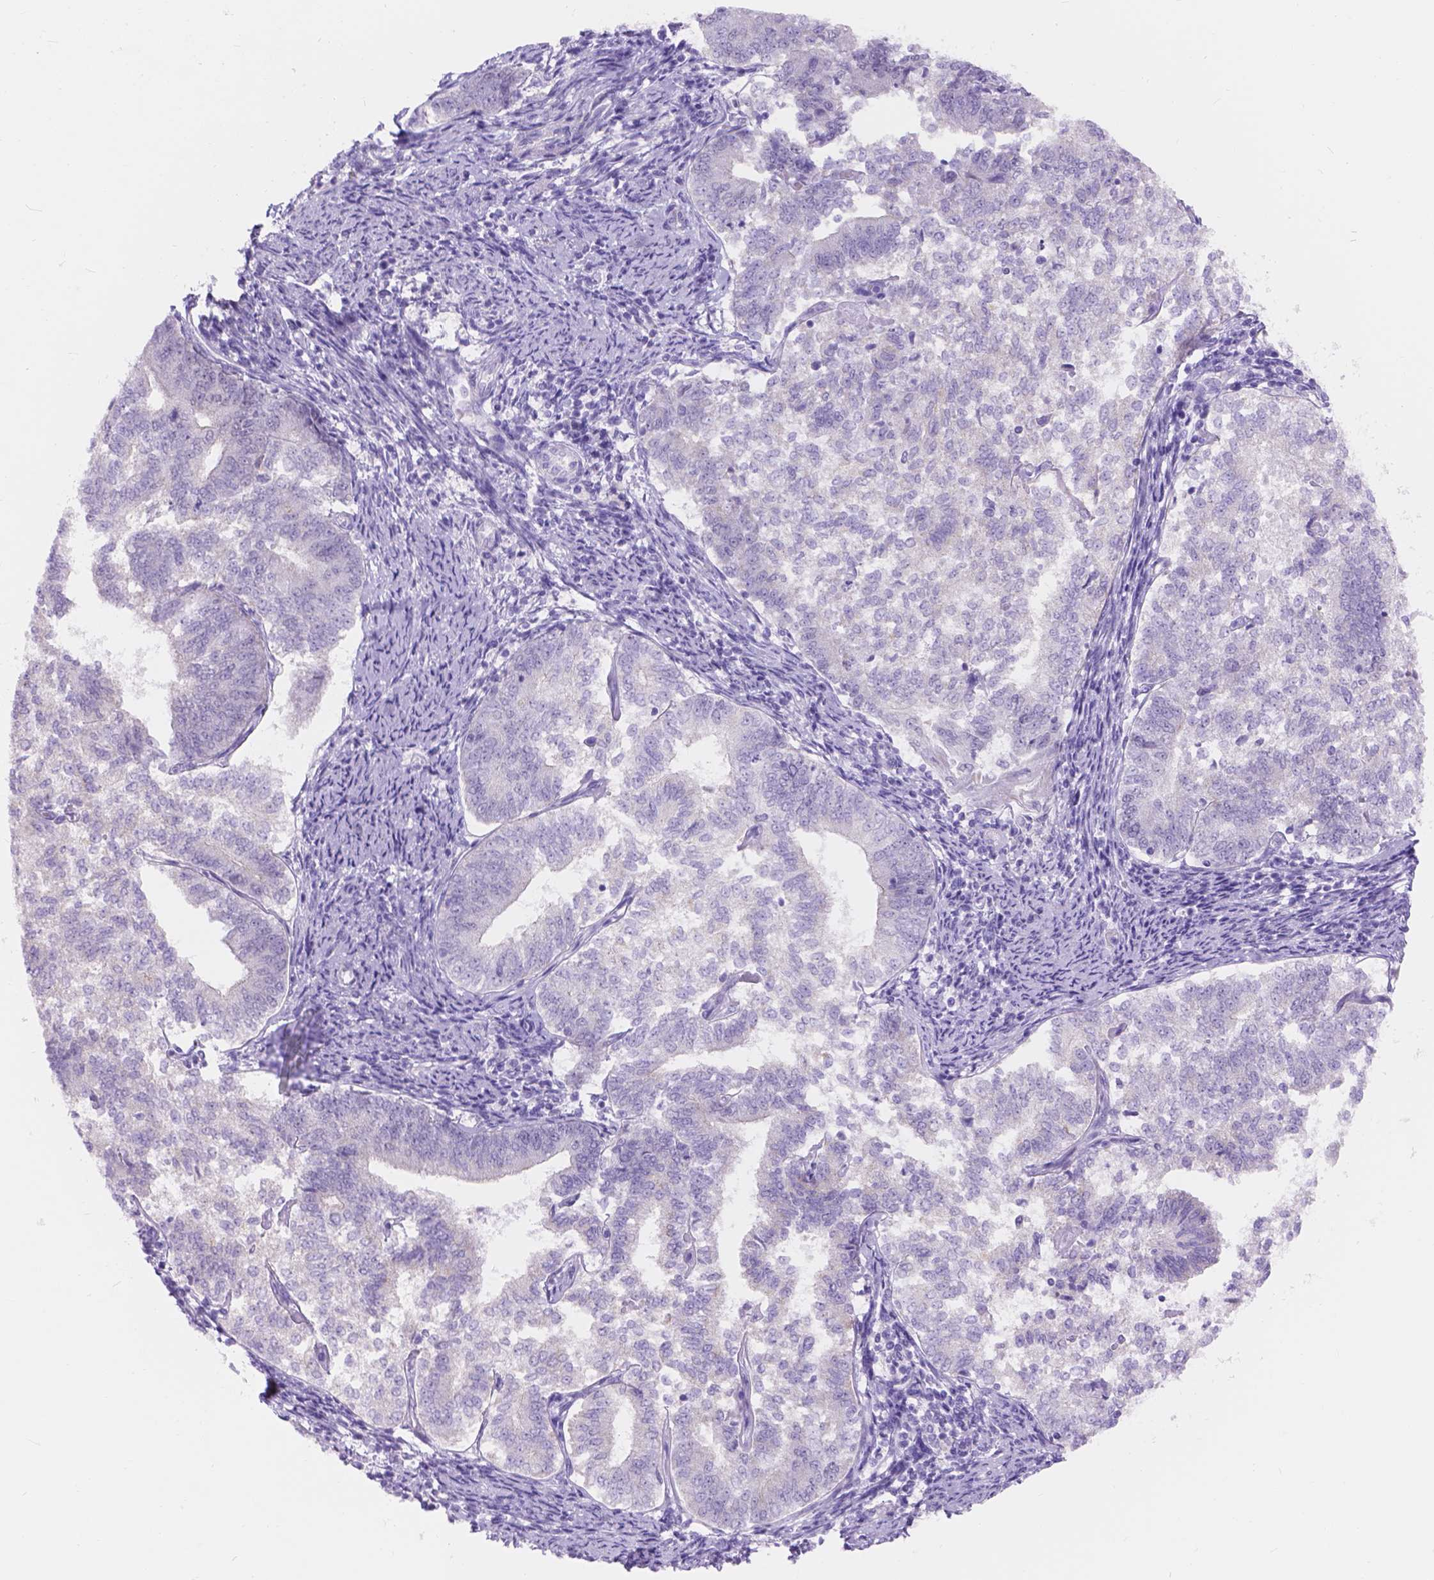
{"staining": {"intensity": "negative", "quantity": "none", "location": "none"}, "tissue": "endometrial cancer", "cell_type": "Tumor cells", "image_type": "cancer", "snomed": [{"axis": "morphology", "description": "Adenocarcinoma, NOS"}, {"axis": "topography", "description": "Endometrium"}], "caption": "This image is of adenocarcinoma (endometrial) stained with immunohistochemistry (IHC) to label a protein in brown with the nuclei are counter-stained blue. There is no expression in tumor cells. Brightfield microscopy of IHC stained with DAB (3,3'-diaminobenzidine) (brown) and hematoxylin (blue), captured at high magnification.", "gene": "DCC", "patient": {"sex": "female", "age": 65}}